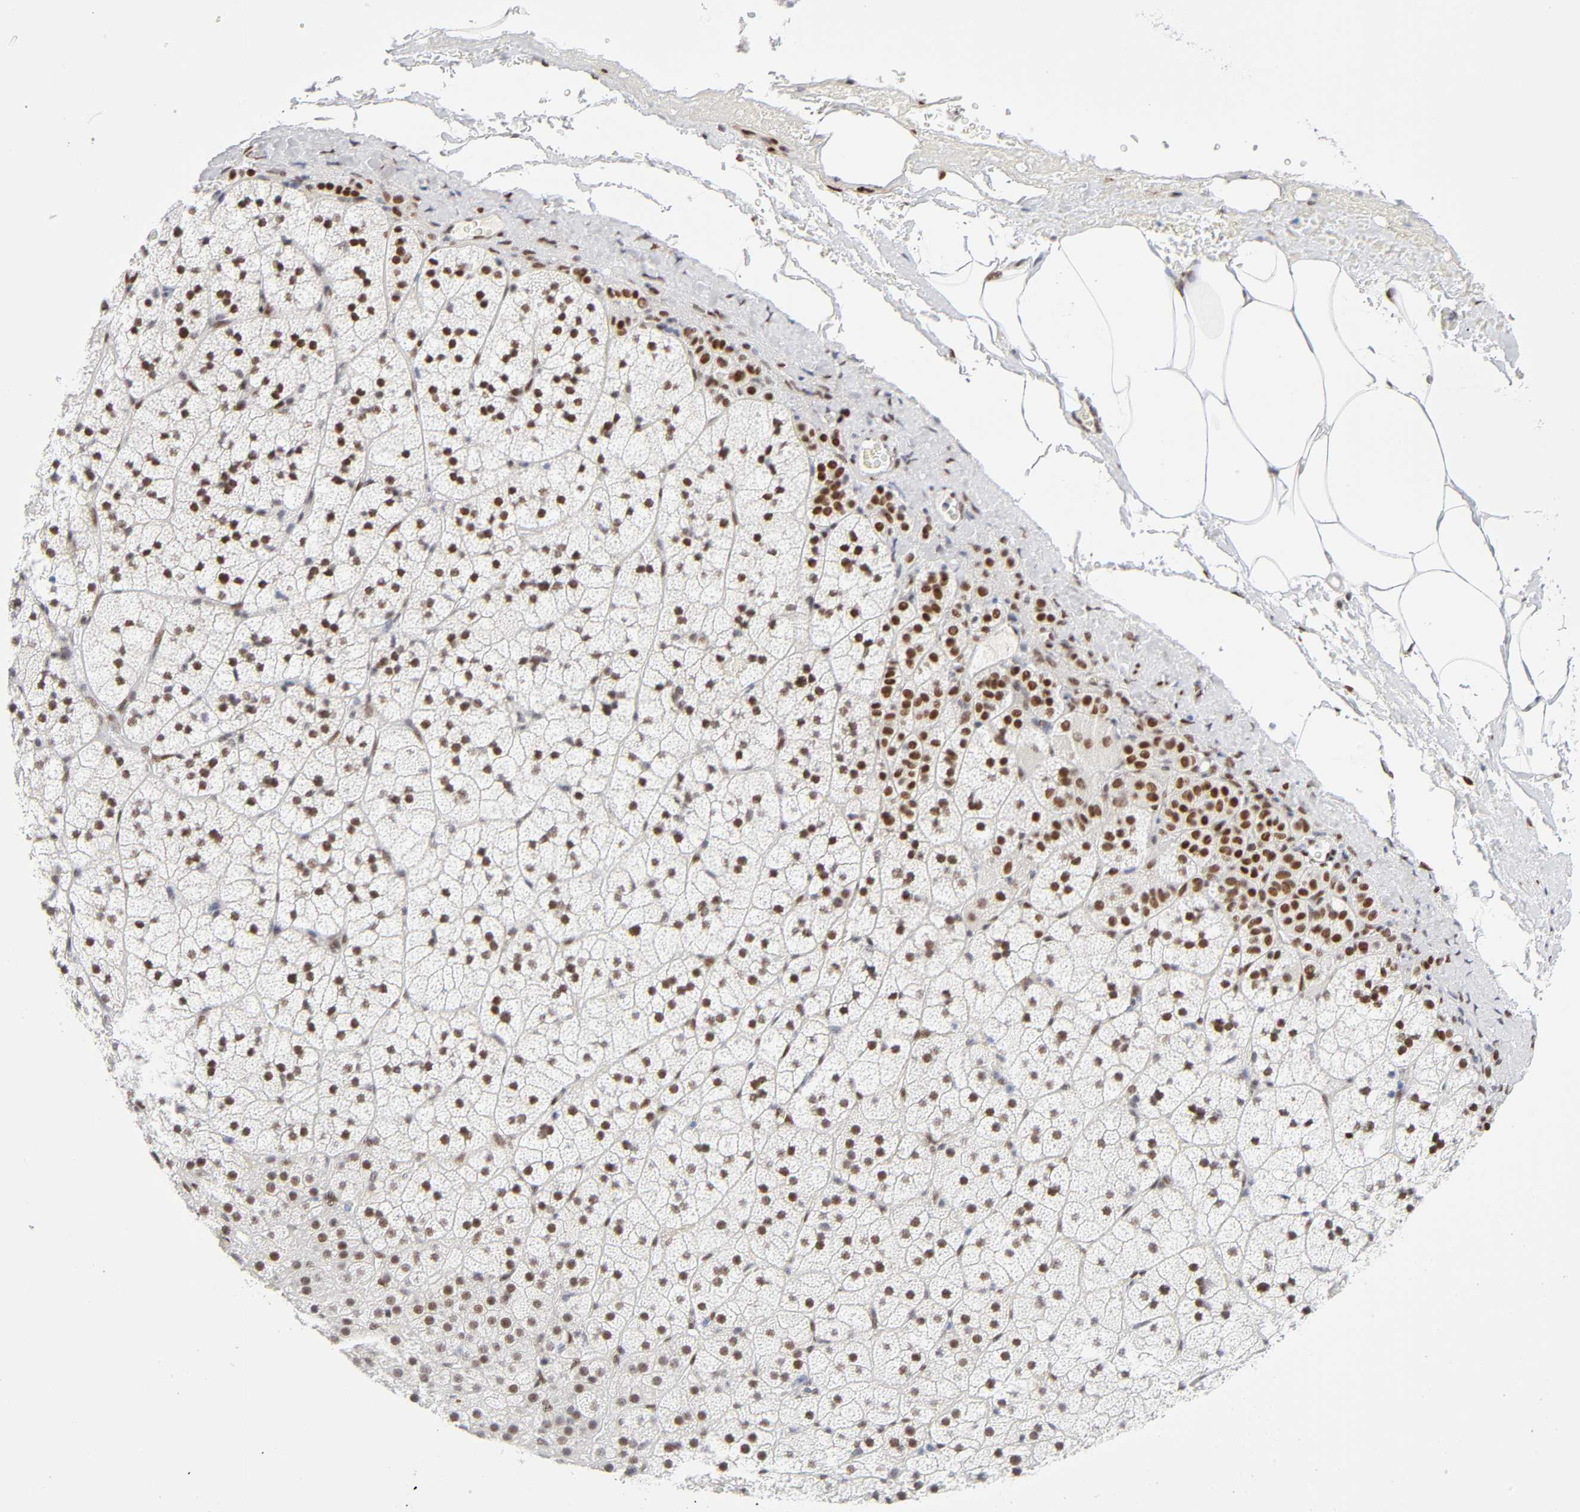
{"staining": {"intensity": "strong", "quantity": ">75%", "location": "nuclear"}, "tissue": "adrenal gland", "cell_type": "Glandular cells", "image_type": "normal", "snomed": [{"axis": "morphology", "description": "Normal tissue, NOS"}, {"axis": "topography", "description": "Adrenal gland"}], "caption": "The immunohistochemical stain shows strong nuclear positivity in glandular cells of benign adrenal gland. The protein of interest is shown in brown color, while the nuclei are stained blue.", "gene": "NFIC", "patient": {"sex": "male", "age": 35}}